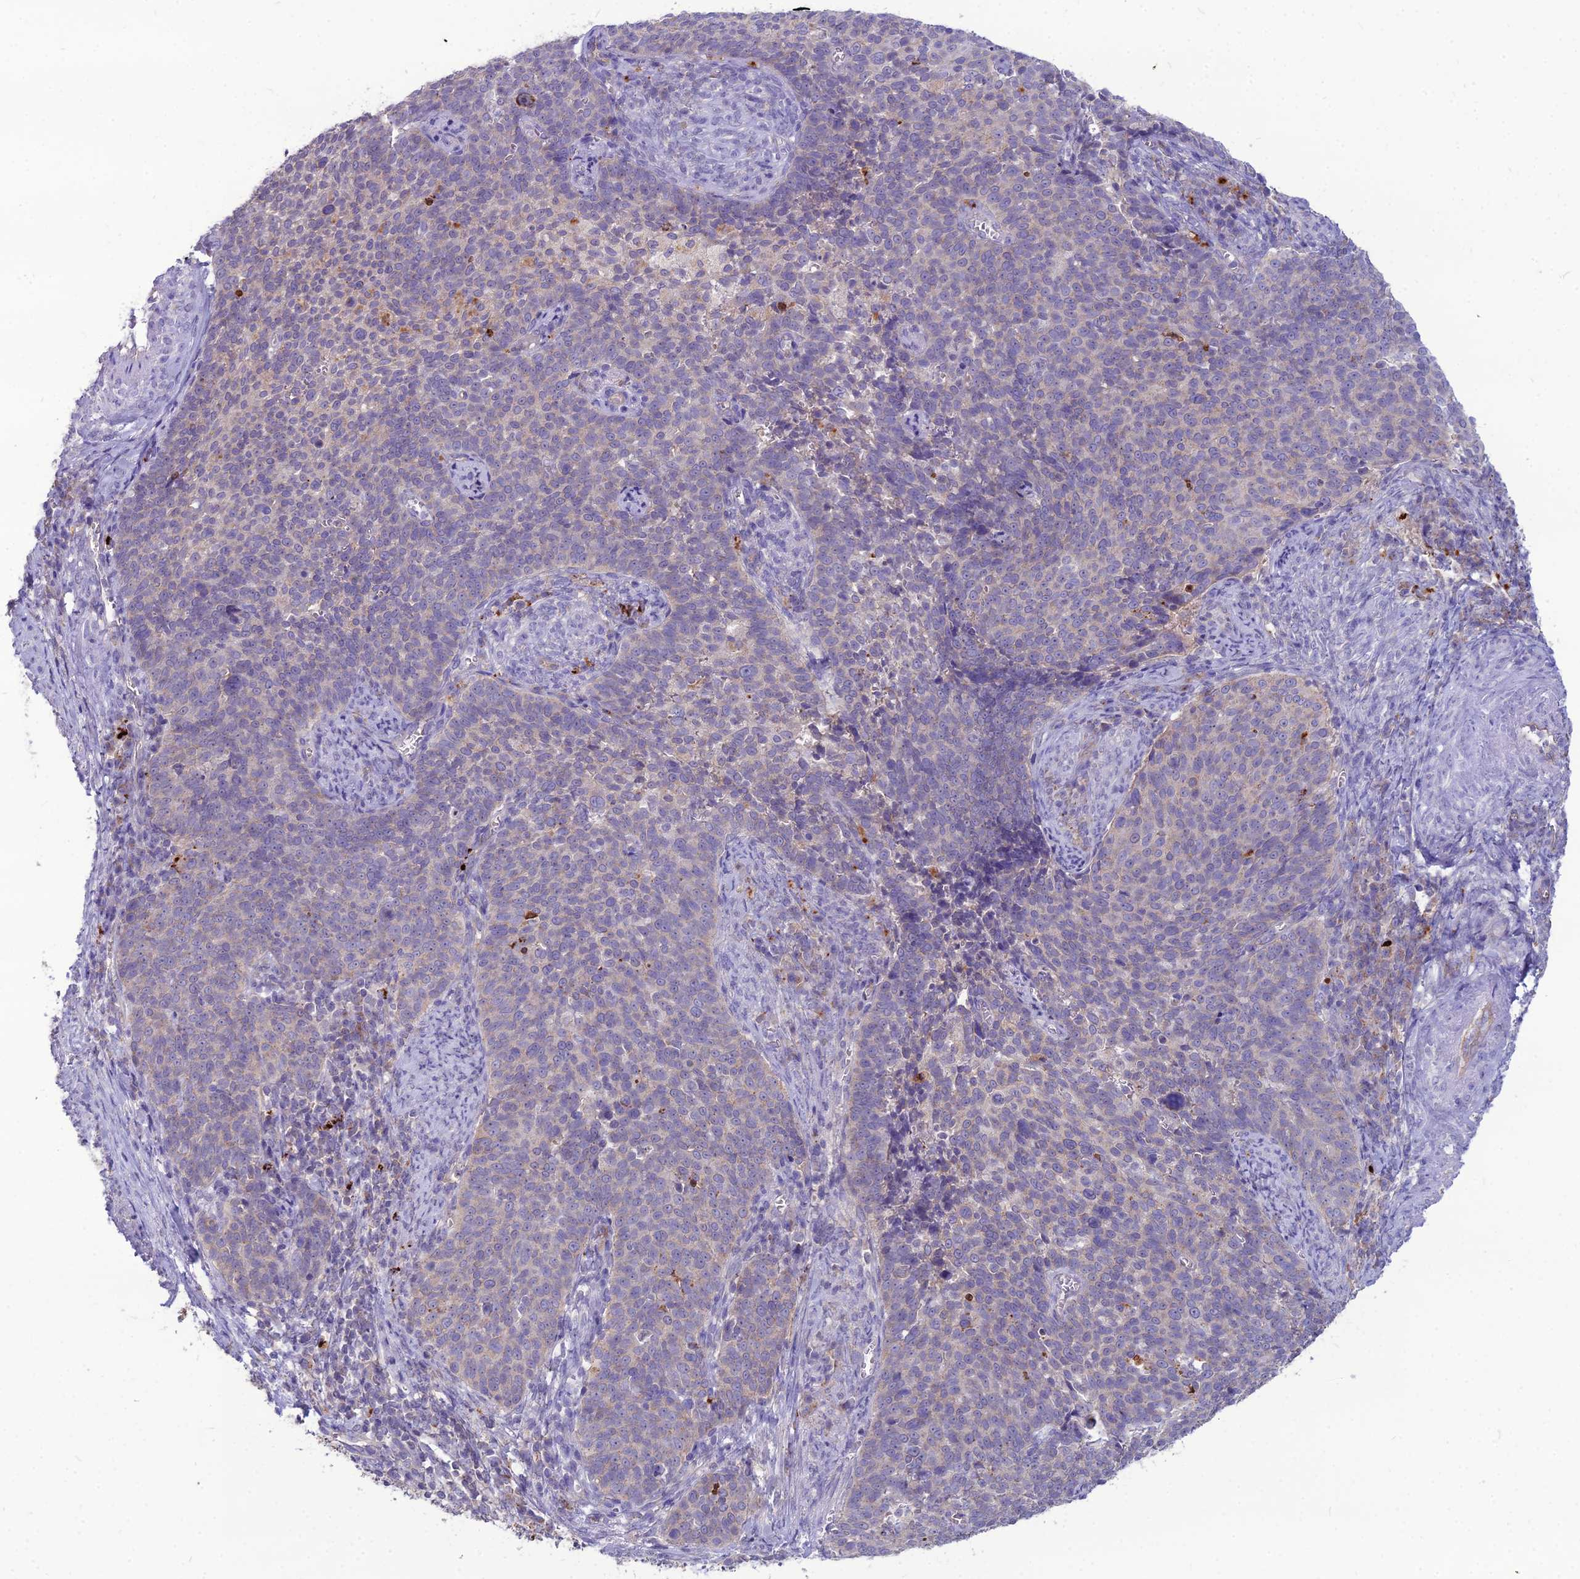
{"staining": {"intensity": "negative", "quantity": "none", "location": "none"}, "tissue": "cervical cancer", "cell_type": "Tumor cells", "image_type": "cancer", "snomed": [{"axis": "morphology", "description": "Normal tissue, NOS"}, {"axis": "morphology", "description": "Squamous cell carcinoma, NOS"}, {"axis": "topography", "description": "Cervix"}], "caption": "Immunohistochemical staining of squamous cell carcinoma (cervical) displays no significant staining in tumor cells. (DAB (3,3'-diaminobenzidine) IHC, high magnification).", "gene": "PCED1B", "patient": {"sex": "female", "age": 39}}